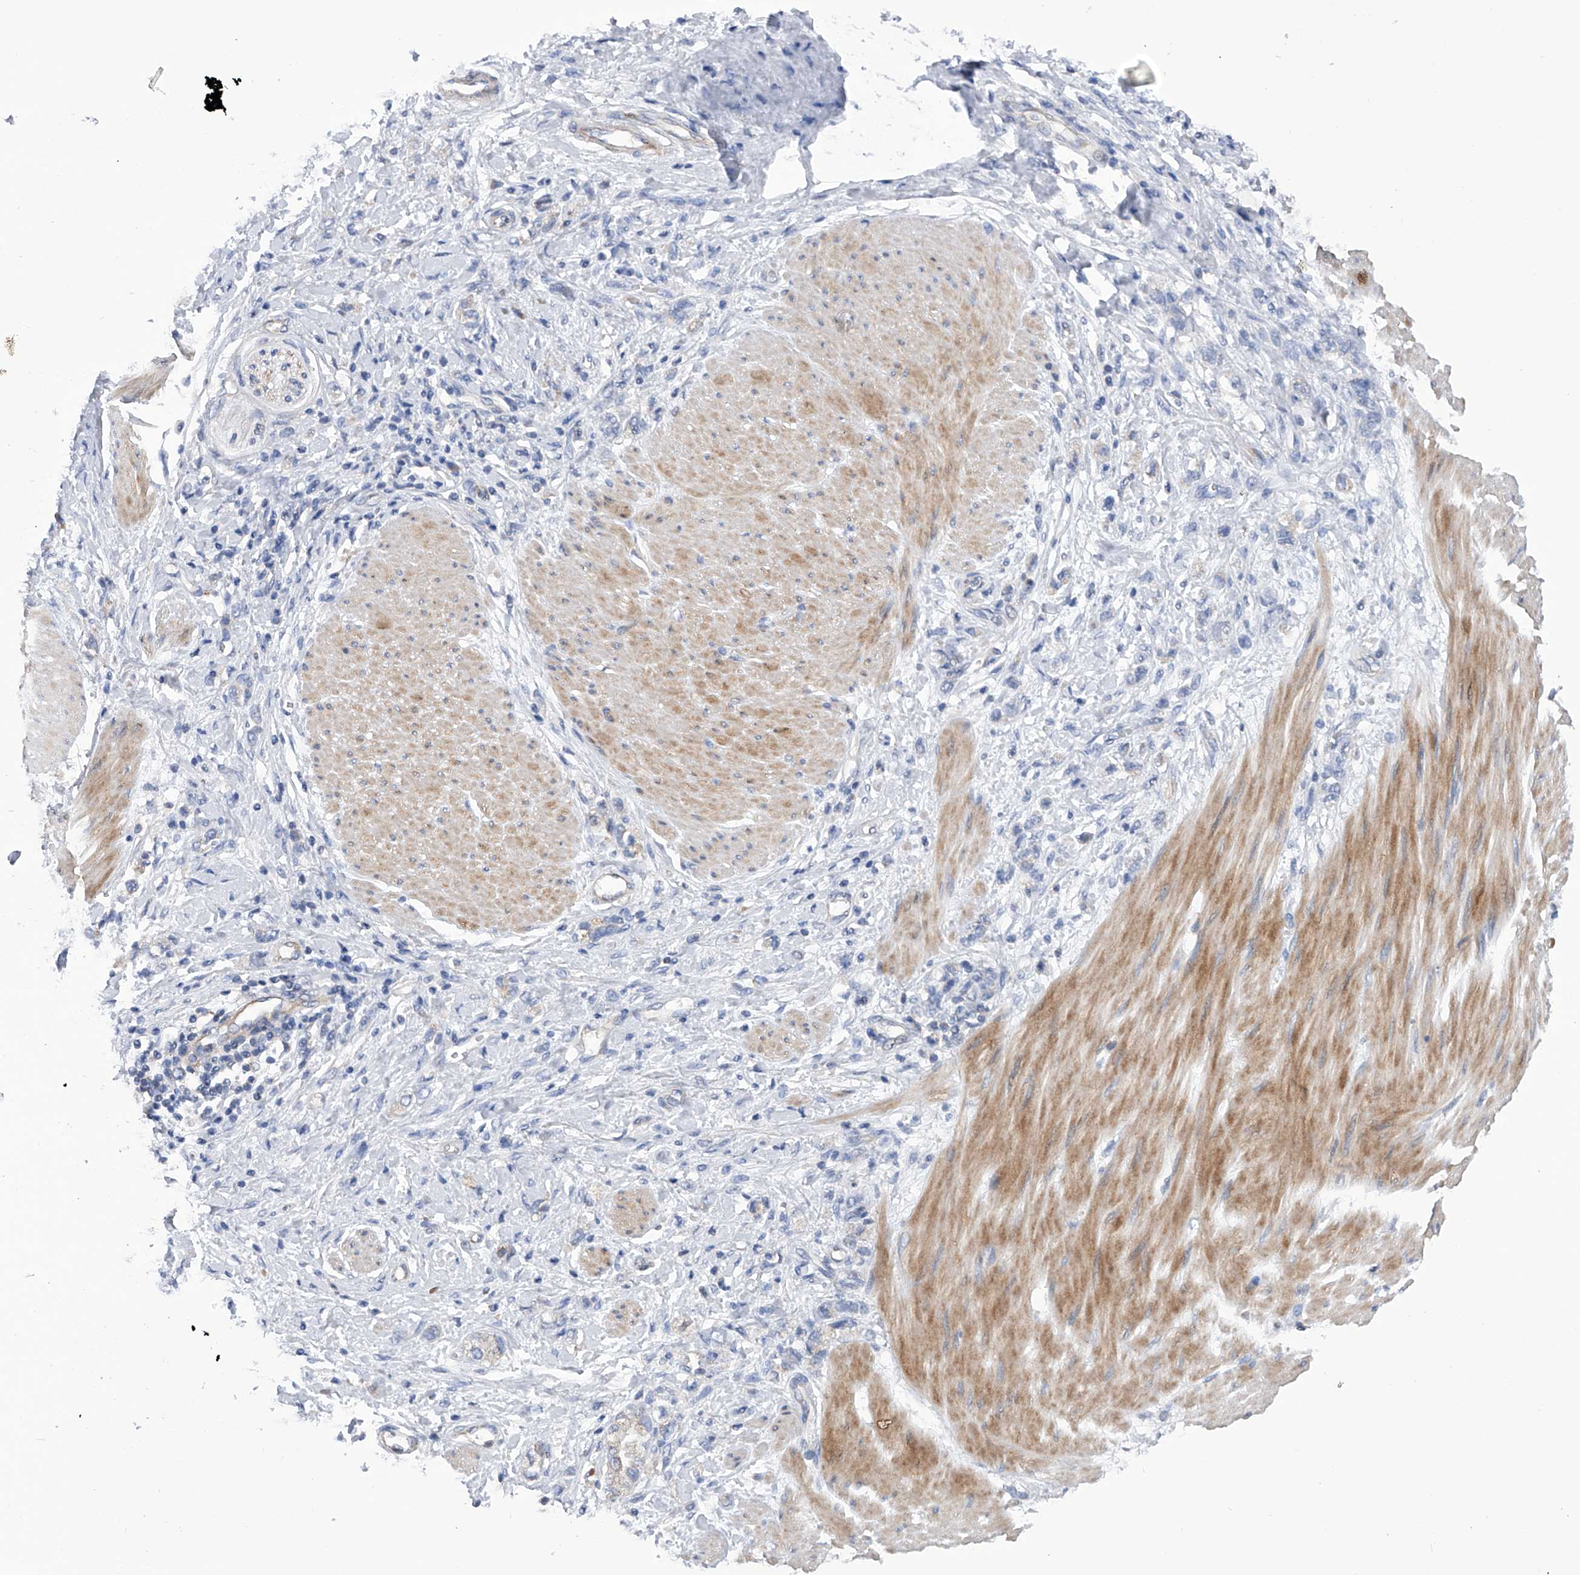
{"staining": {"intensity": "negative", "quantity": "none", "location": "none"}, "tissue": "stomach cancer", "cell_type": "Tumor cells", "image_type": "cancer", "snomed": [{"axis": "morphology", "description": "Adenocarcinoma, NOS"}, {"axis": "topography", "description": "Stomach"}], "caption": "DAB (3,3'-diaminobenzidine) immunohistochemical staining of human adenocarcinoma (stomach) displays no significant staining in tumor cells. (DAB IHC, high magnification).", "gene": "MLYCD", "patient": {"sex": "female", "age": 76}}